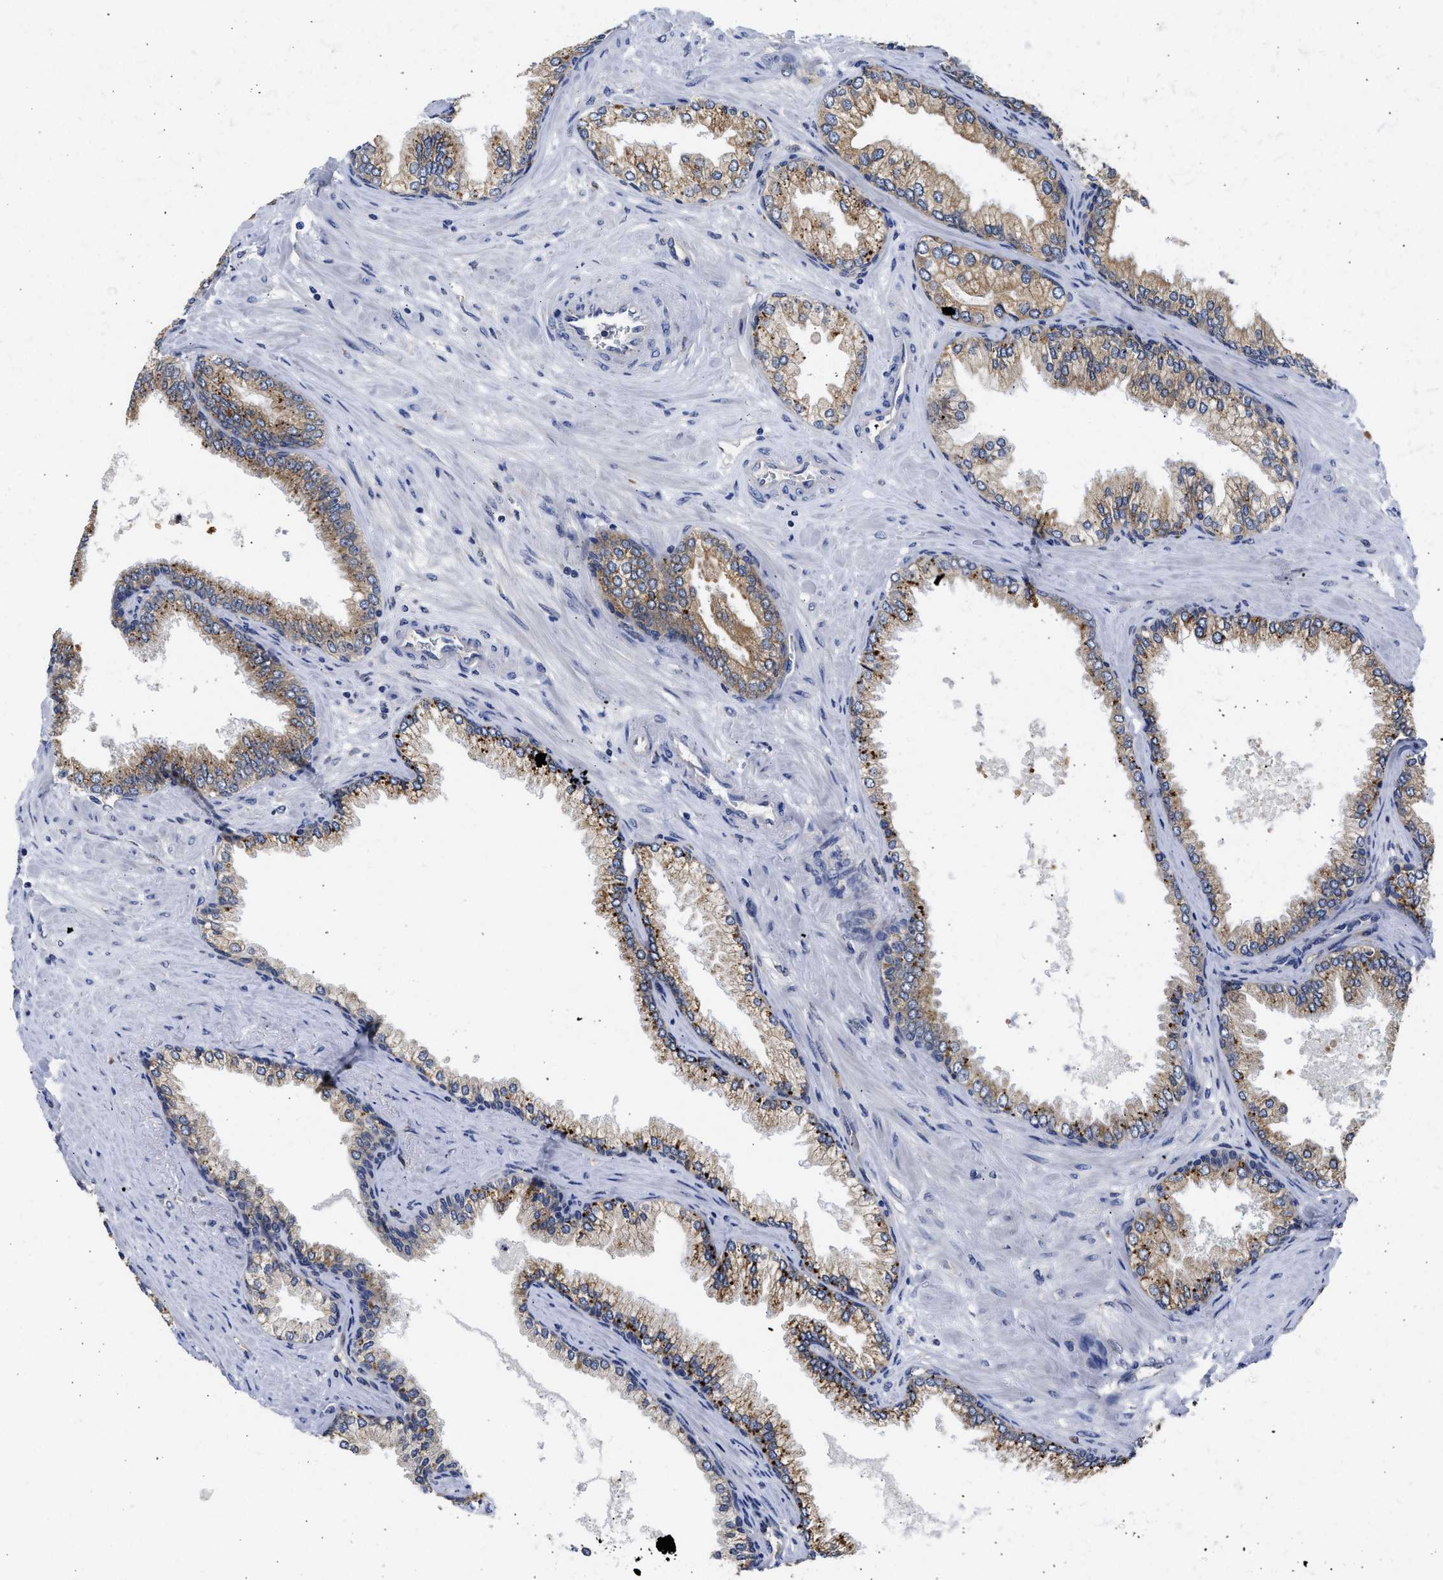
{"staining": {"intensity": "weak", "quantity": ">75%", "location": "cytoplasmic/membranous"}, "tissue": "prostate cancer", "cell_type": "Tumor cells", "image_type": "cancer", "snomed": [{"axis": "morphology", "description": "Adenocarcinoma, High grade"}, {"axis": "topography", "description": "Prostate"}], "caption": "The image demonstrates a brown stain indicating the presence of a protein in the cytoplasmic/membranous of tumor cells in prostate high-grade adenocarcinoma.", "gene": "TMED1", "patient": {"sex": "male", "age": 71}}